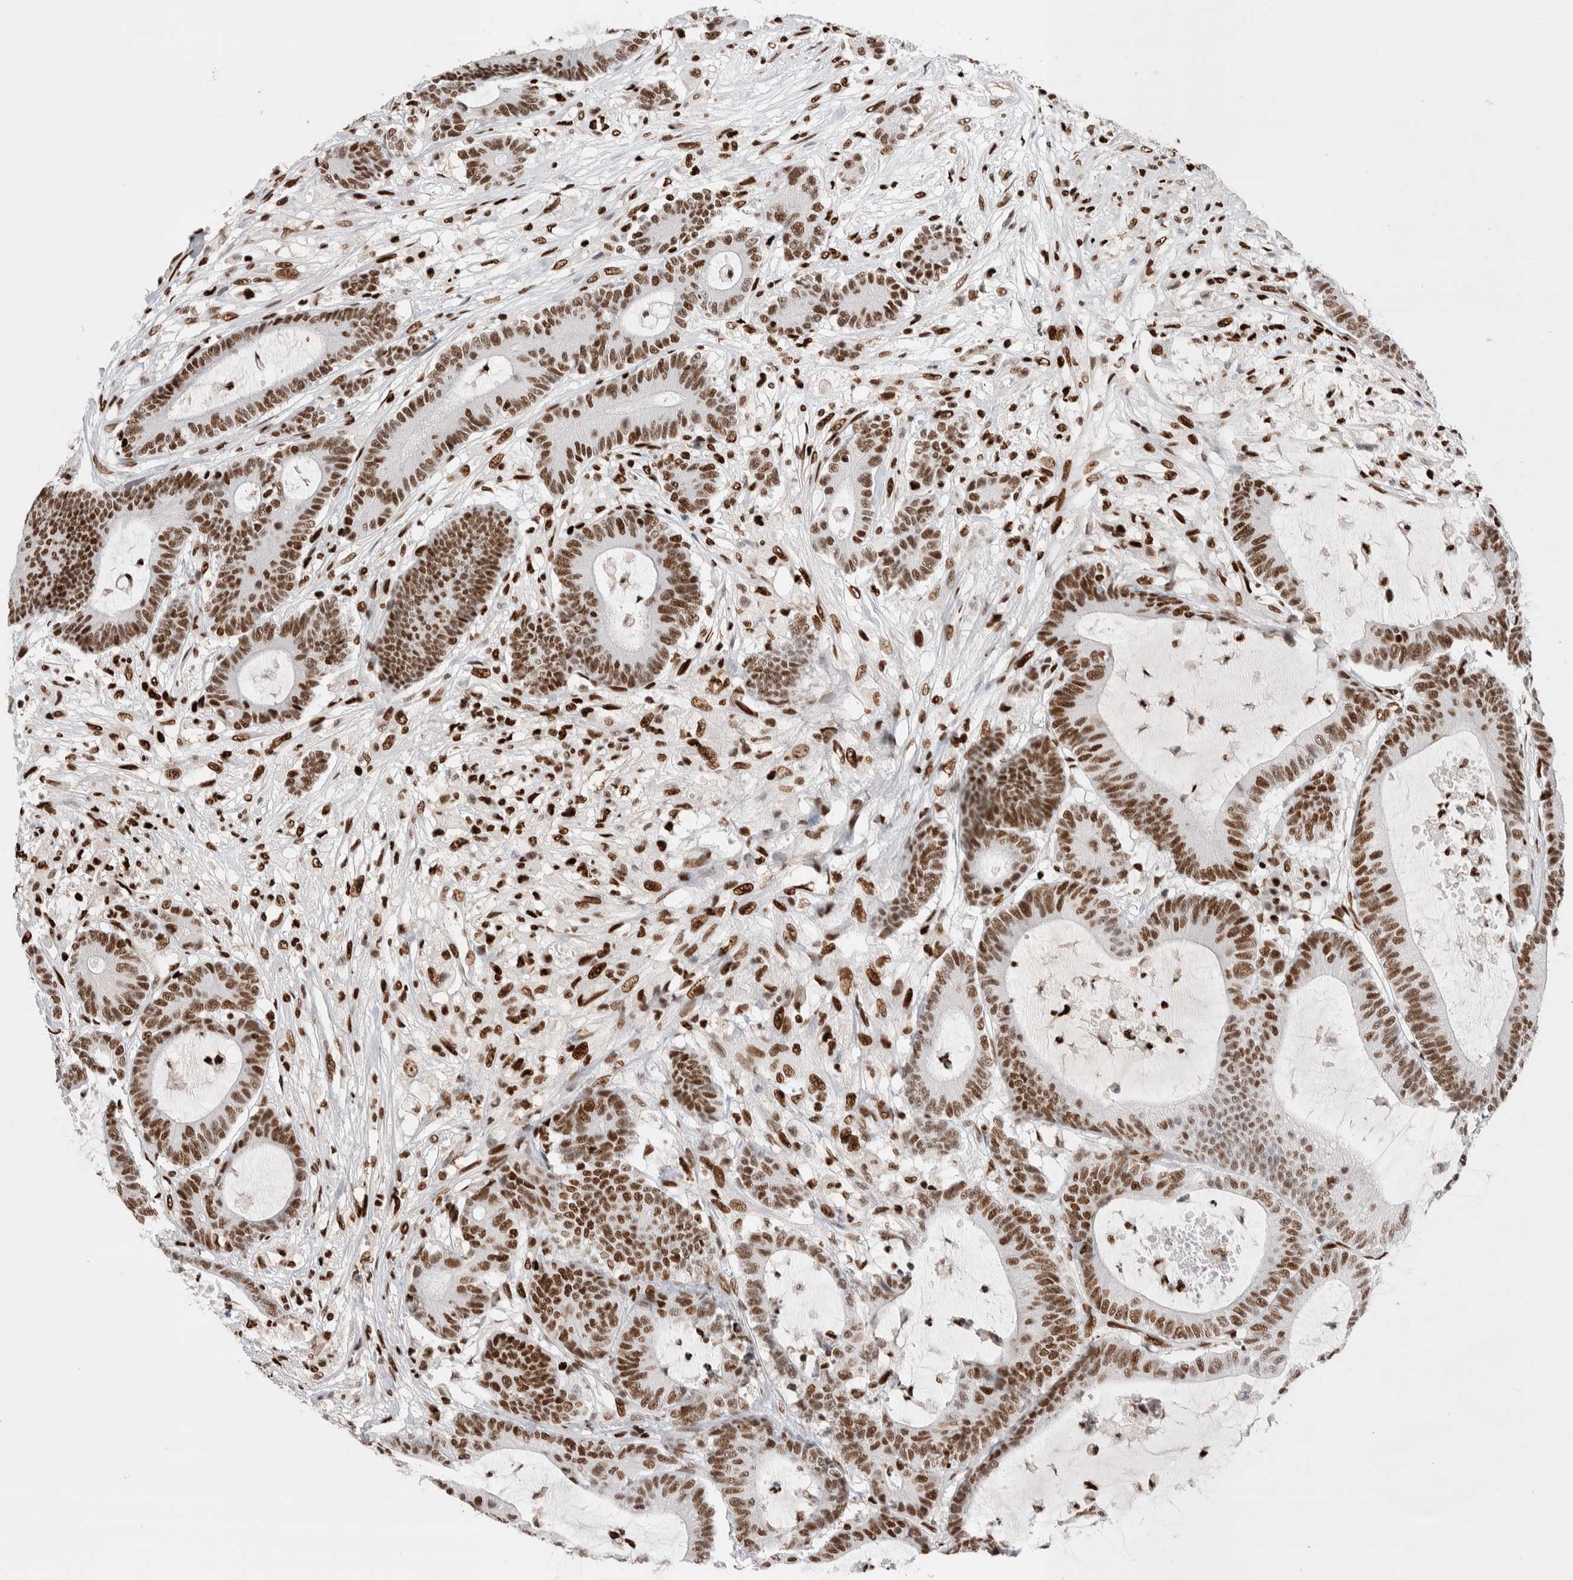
{"staining": {"intensity": "moderate", "quantity": ">75%", "location": "nuclear"}, "tissue": "colorectal cancer", "cell_type": "Tumor cells", "image_type": "cancer", "snomed": [{"axis": "morphology", "description": "Adenocarcinoma, NOS"}, {"axis": "topography", "description": "Colon"}], "caption": "Immunohistochemical staining of colorectal cancer exhibits medium levels of moderate nuclear protein staining in about >75% of tumor cells.", "gene": "RNASEK-C17orf49", "patient": {"sex": "female", "age": 84}}